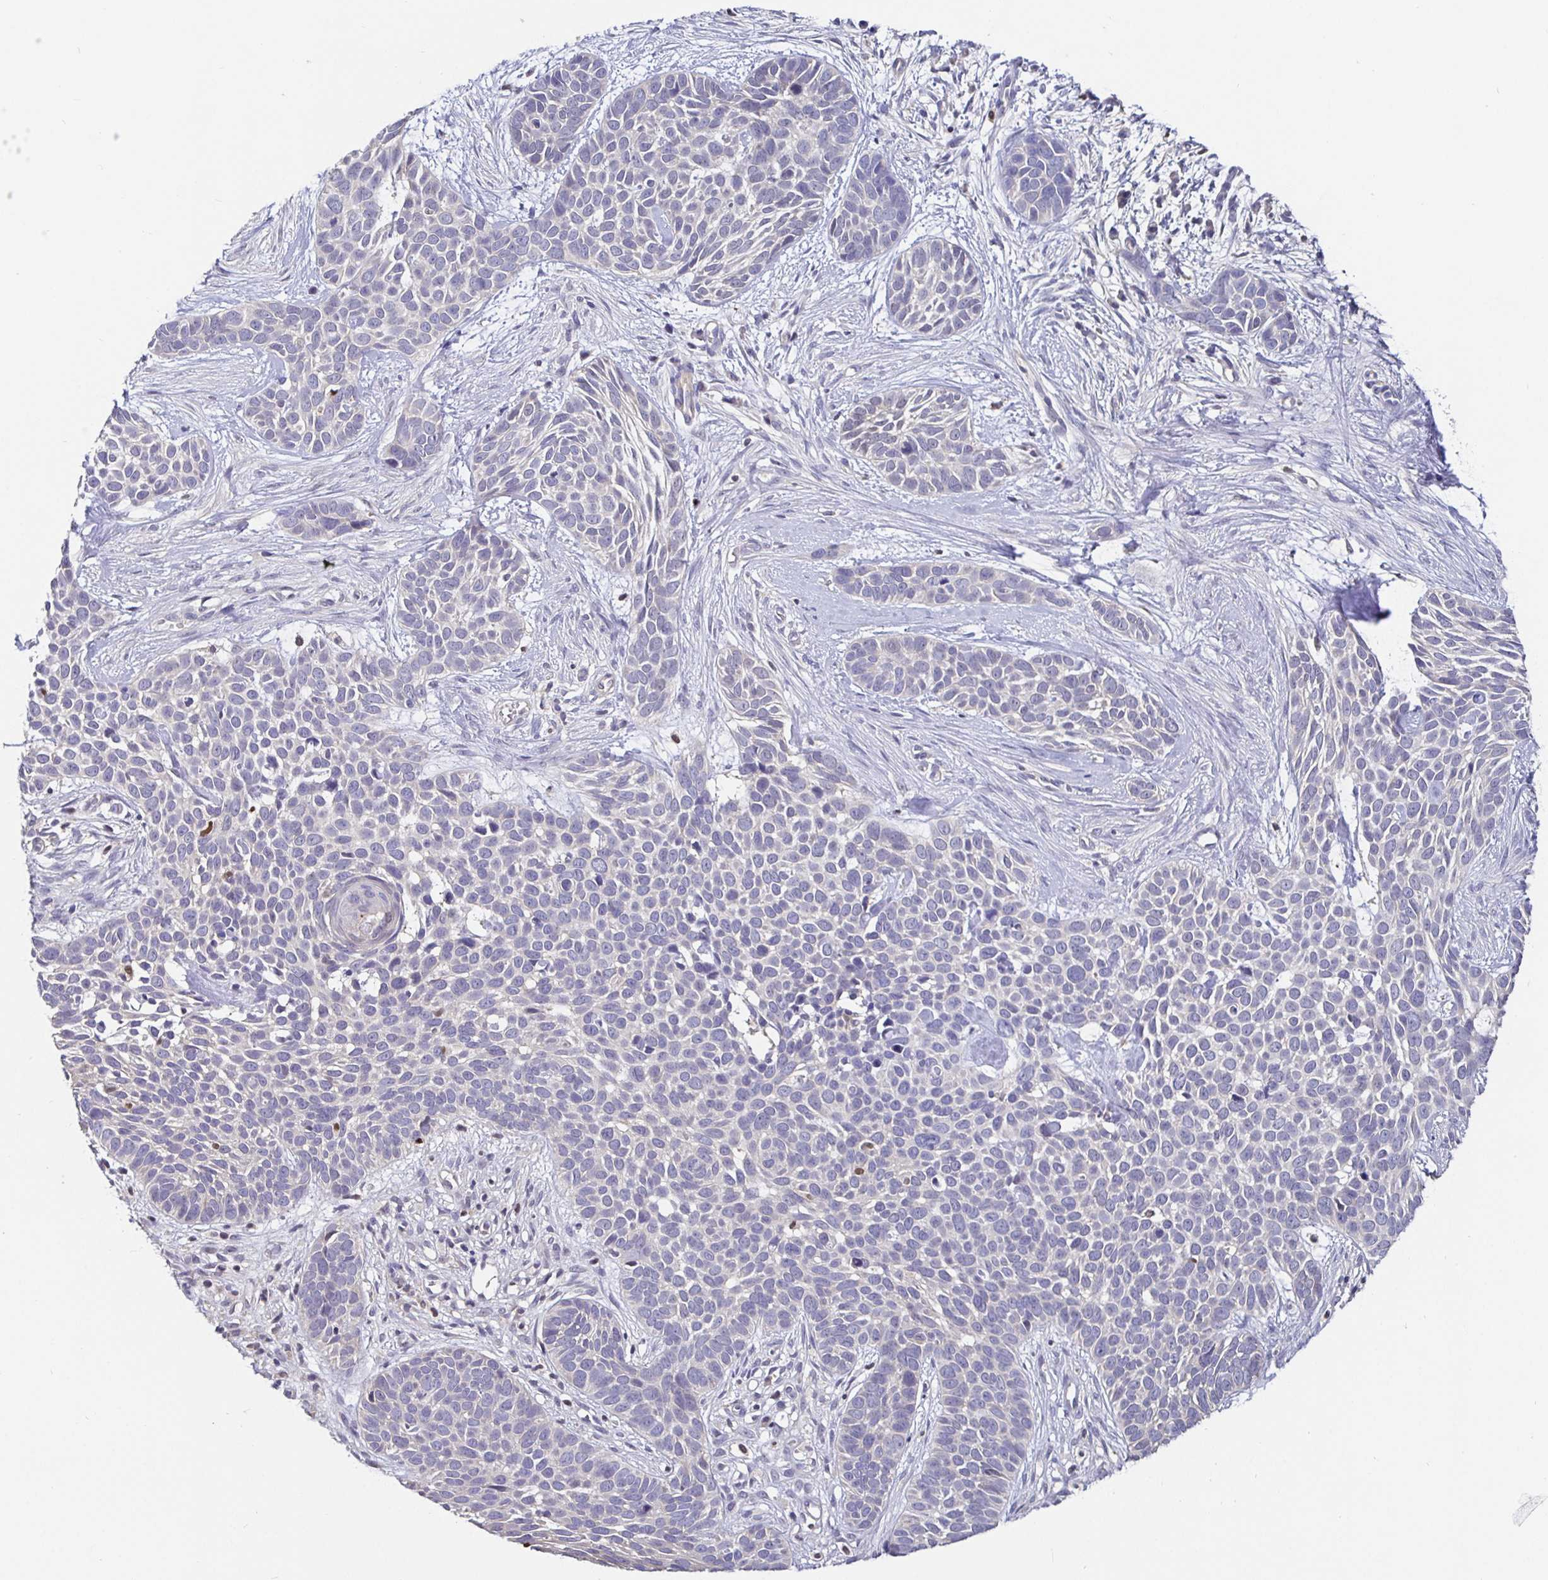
{"staining": {"intensity": "negative", "quantity": "none", "location": "none"}, "tissue": "skin cancer", "cell_type": "Tumor cells", "image_type": "cancer", "snomed": [{"axis": "morphology", "description": "Basal cell carcinoma"}, {"axis": "topography", "description": "Skin"}], "caption": "IHC photomicrograph of skin cancer (basal cell carcinoma) stained for a protein (brown), which reveals no expression in tumor cells.", "gene": "SATB1", "patient": {"sex": "male", "age": 69}}